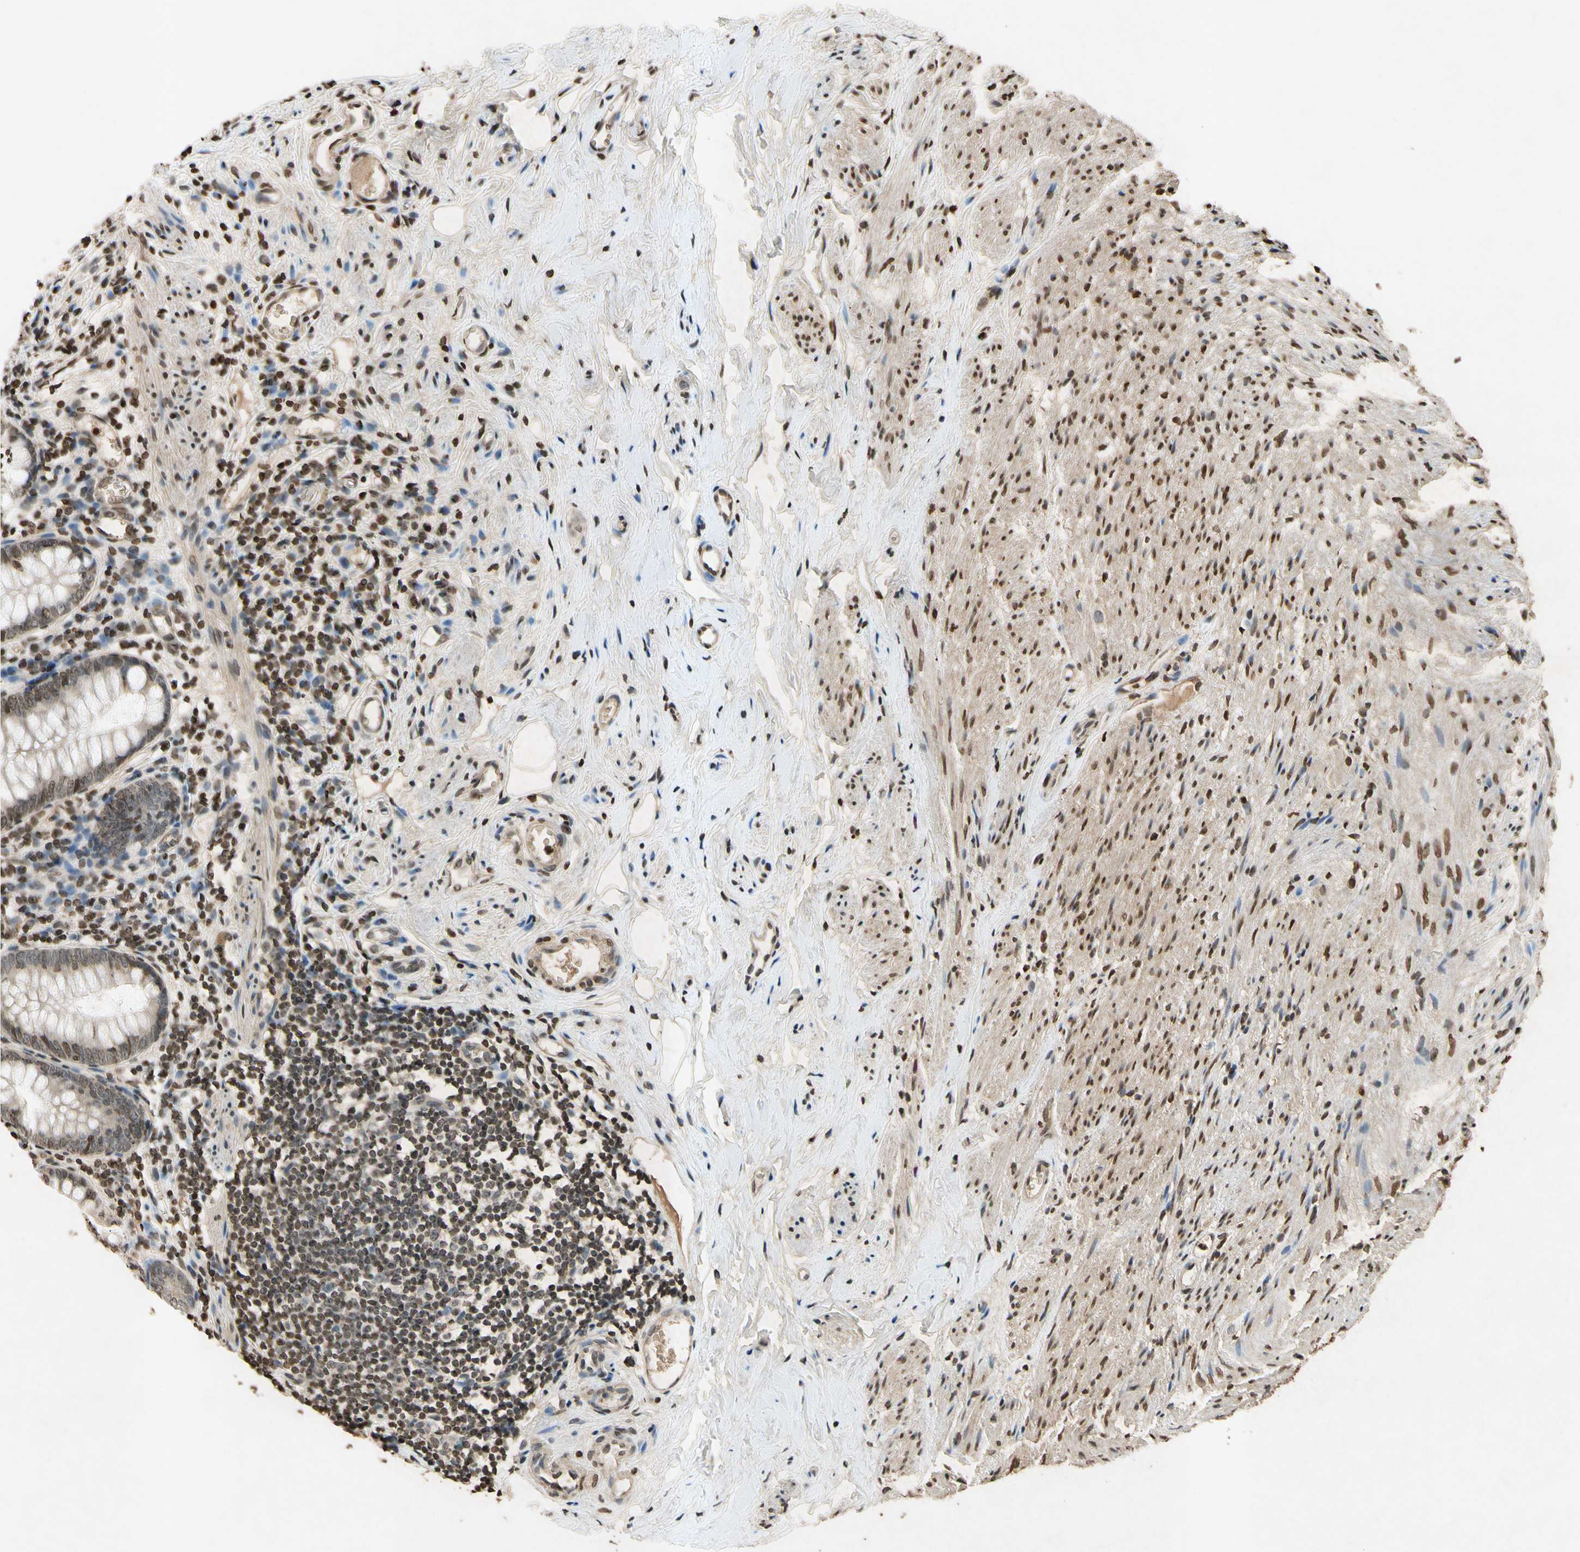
{"staining": {"intensity": "moderate", "quantity": ">75%", "location": "cytoplasmic/membranous,nuclear"}, "tissue": "appendix", "cell_type": "Glandular cells", "image_type": "normal", "snomed": [{"axis": "morphology", "description": "Normal tissue, NOS"}, {"axis": "topography", "description": "Appendix"}], "caption": "Human appendix stained with a brown dye shows moderate cytoplasmic/membranous,nuclear positive positivity in about >75% of glandular cells.", "gene": "HOXB3", "patient": {"sex": "female", "age": 77}}